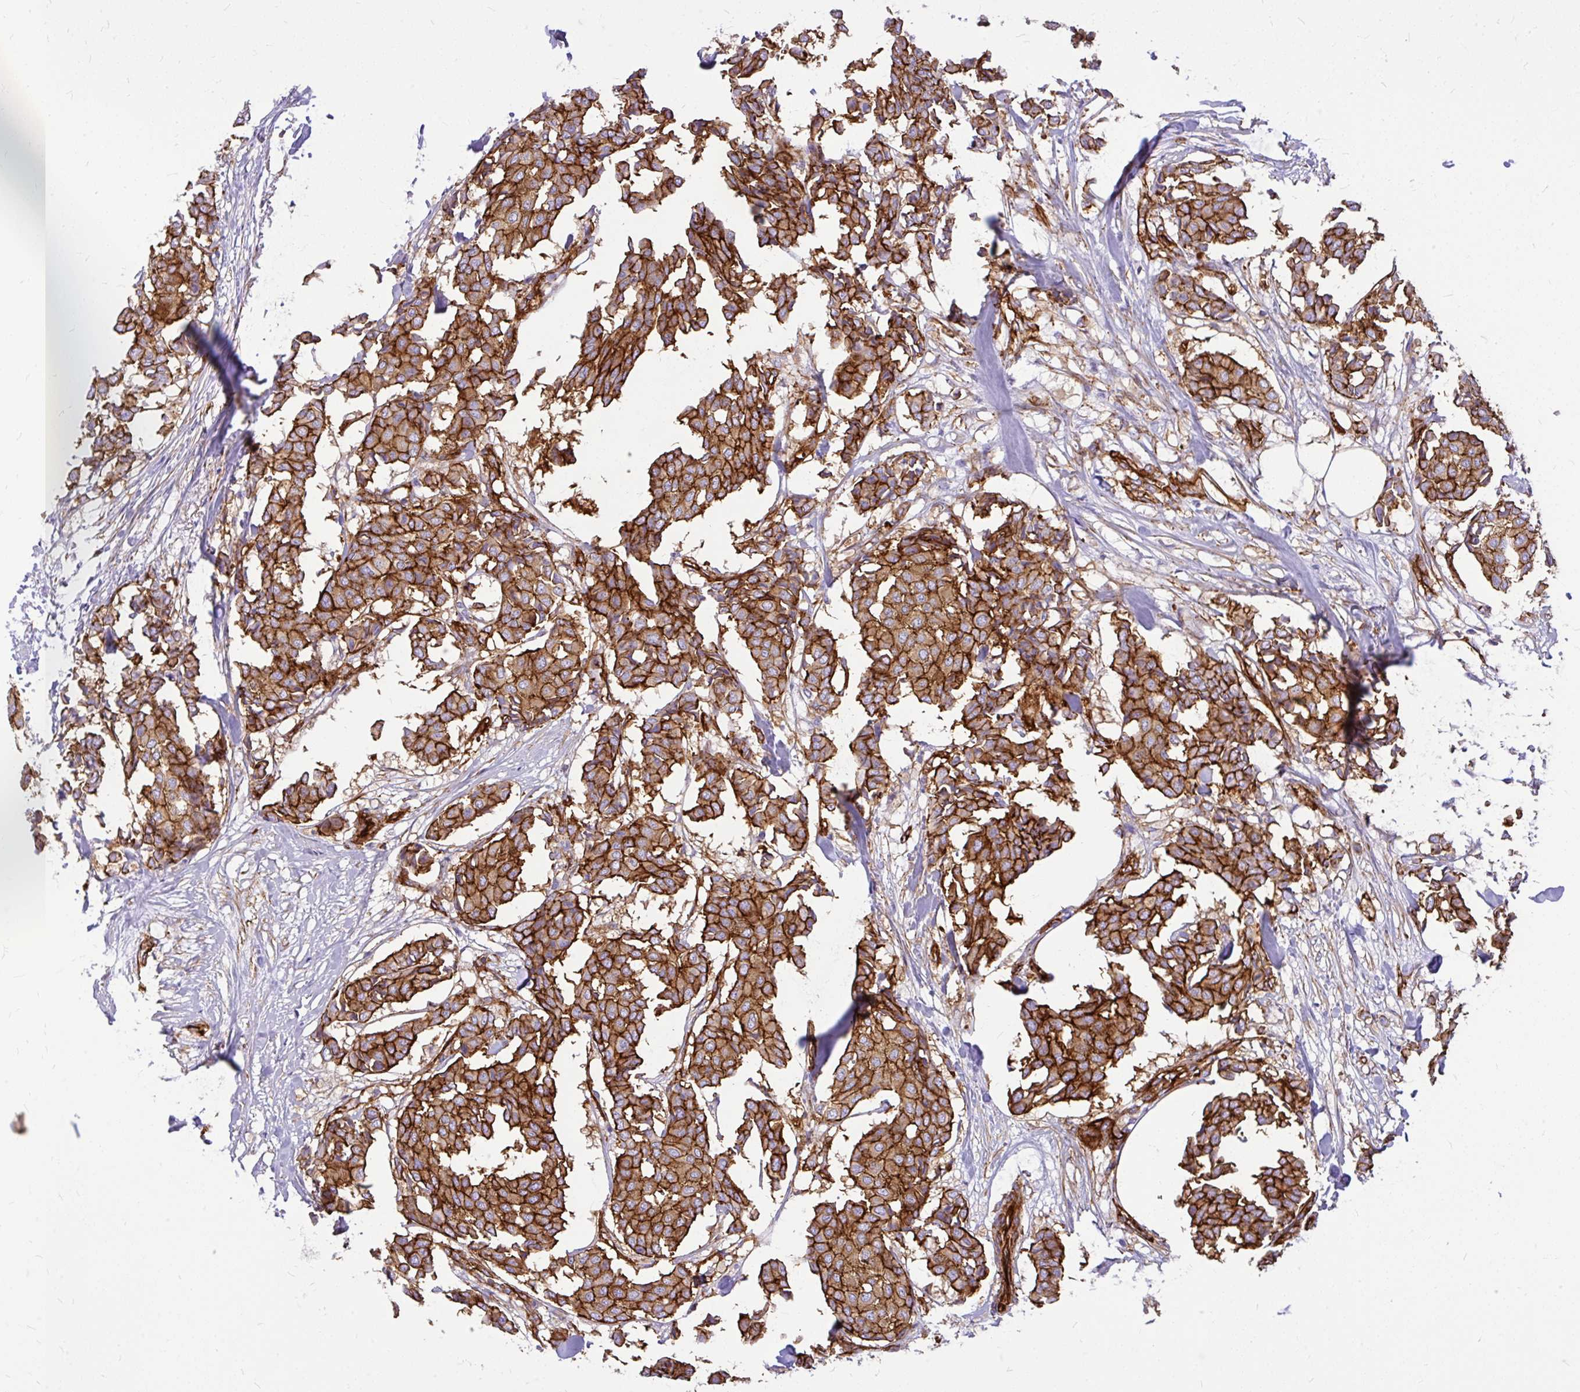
{"staining": {"intensity": "strong", "quantity": ">75%", "location": "cytoplasmic/membranous"}, "tissue": "breast cancer", "cell_type": "Tumor cells", "image_type": "cancer", "snomed": [{"axis": "morphology", "description": "Duct carcinoma"}, {"axis": "topography", "description": "Breast"}], "caption": "Intraductal carcinoma (breast) stained with a protein marker shows strong staining in tumor cells.", "gene": "MAP1LC3B", "patient": {"sex": "female", "age": 75}}